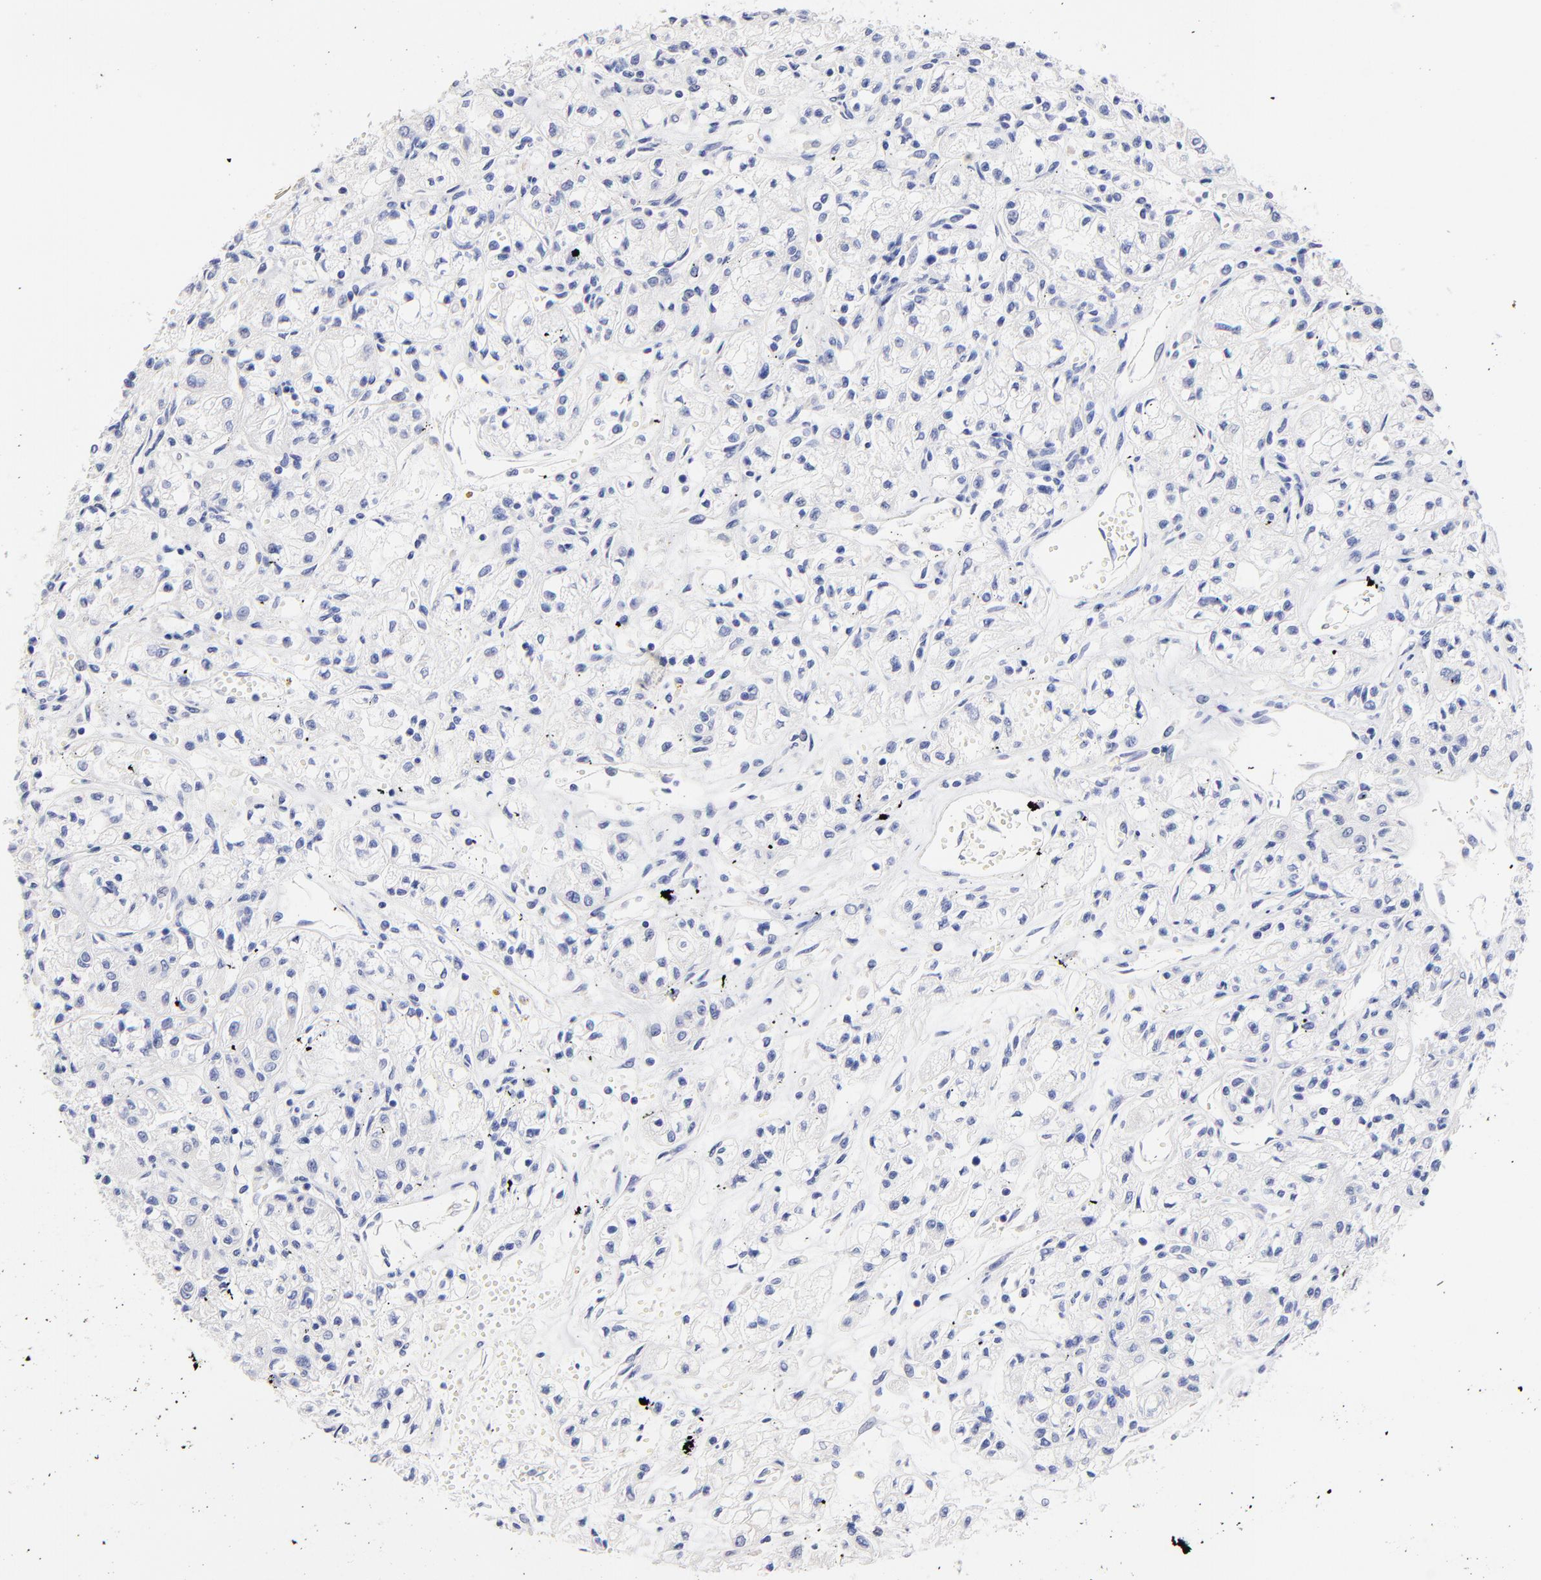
{"staining": {"intensity": "negative", "quantity": "none", "location": "none"}, "tissue": "renal cancer", "cell_type": "Tumor cells", "image_type": "cancer", "snomed": [{"axis": "morphology", "description": "Adenocarcinoma, NOS"}, {"axis": "topography", "description": "Kidney"}], "caption": "DAB (3,3'-diaminobenzidine) immunohistochemical staining of human renal cancer (adenocarcinoma) exhibits no significant positivity in tumor cells. (Brightfield microscopy of DAB (3,3'-diaminobenzidine) immunohistochemistry (IHC) at high magnification).", "gene": "CFAP57", "patient": {"sex": "male", "age": 78}}